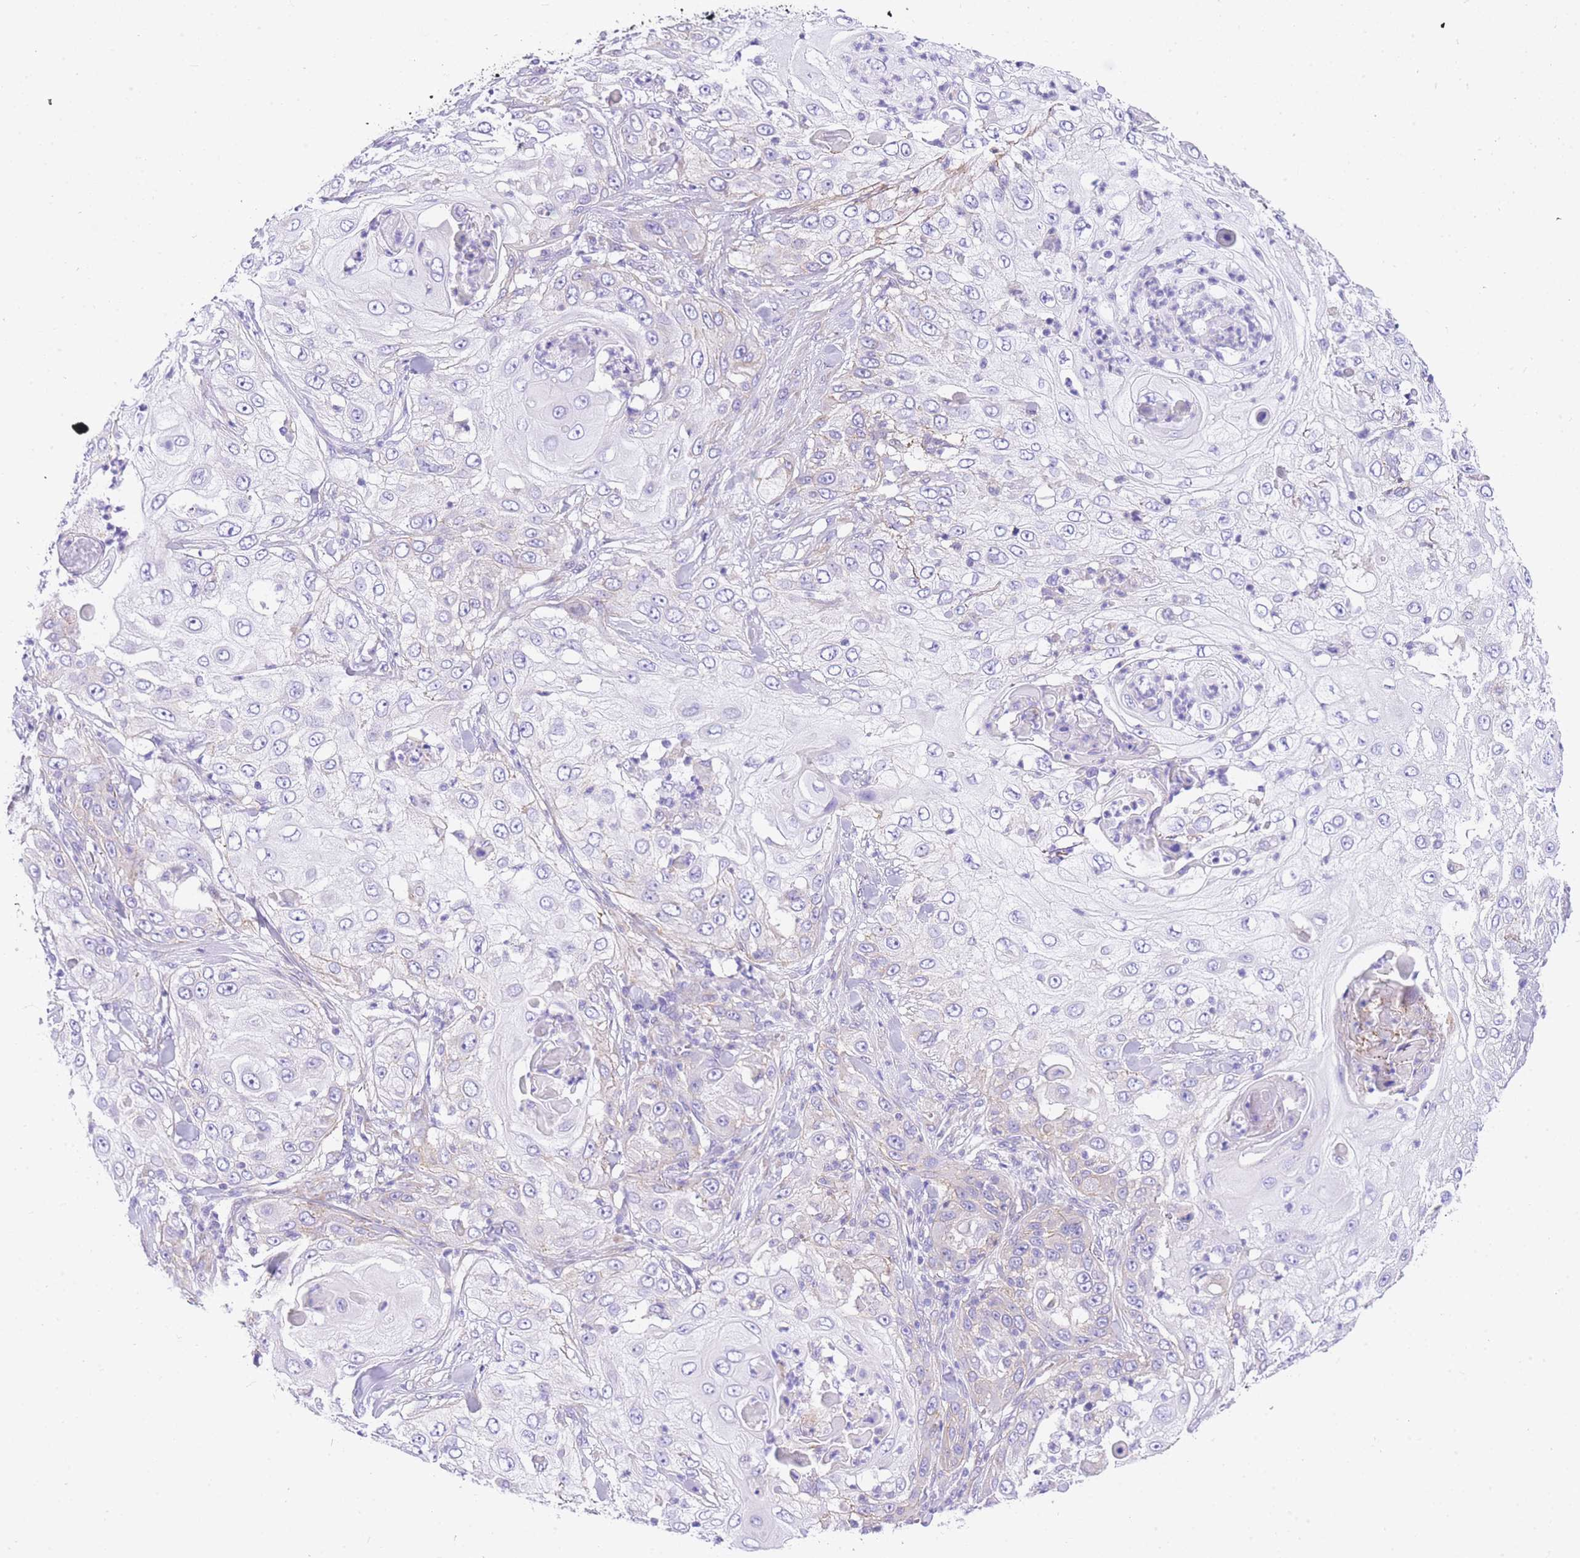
{"staining": {"intensity": "negative", "quantity": "none", "location": "none"}, "tissue": "skin cancer", "cell_type": "Tumor cells", "image_type": "cancer", "snomed": [{"axis": "morphology", "description": "Squamous cell carcinoma, NOS"}, {"axis": "topography", "description": "Skin"}], "caption": "A micrograph of human skin cancer is negative for staining in tumor cells.", "gene": "SRSF12", "patient": {"sex": "female", "age": 44}}